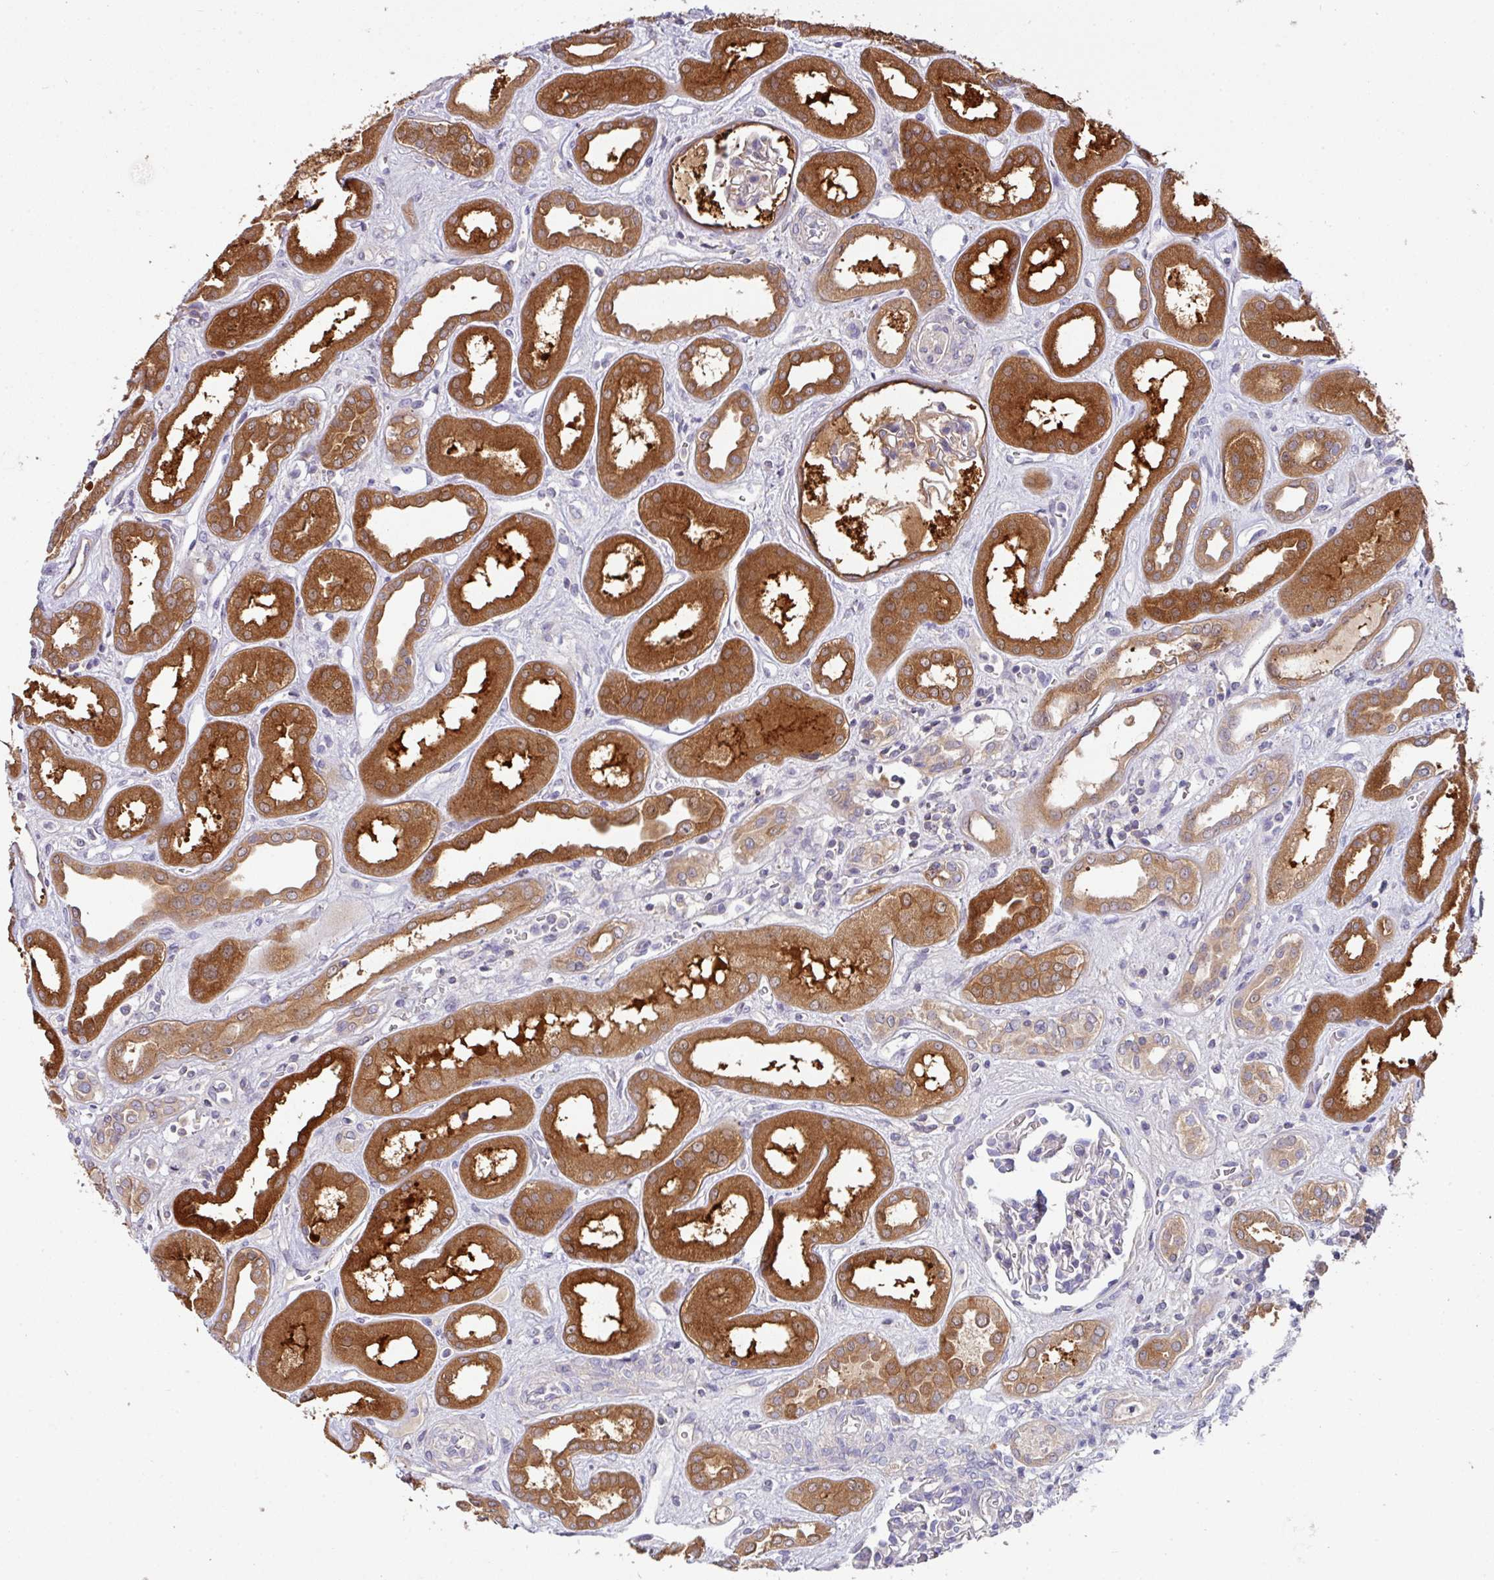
{"staining": {"intensity": "negative", "quantity": "none", "location": "none"}, "tissue": "kidney", "cell_type": "Cells in glomeruli", "image_type": "normal", "snomed": [{"axis": "morphology", "description": "Normal tissue, NOS"}, {"axis": "topography", "description": "Kidney"}], "caption": "Protein analysis of unremarkable kidney demonstrates no significant expression in cells in glomeruli. Brightfield microscopy of immunohistochemistry stained with DAB (3,3'-diaminobenzidine) (brown) and hematoxylin (blue), captured at high magnification.", "gene": "SLAMF6", "patient": {"sex": "male", "age": 59}}